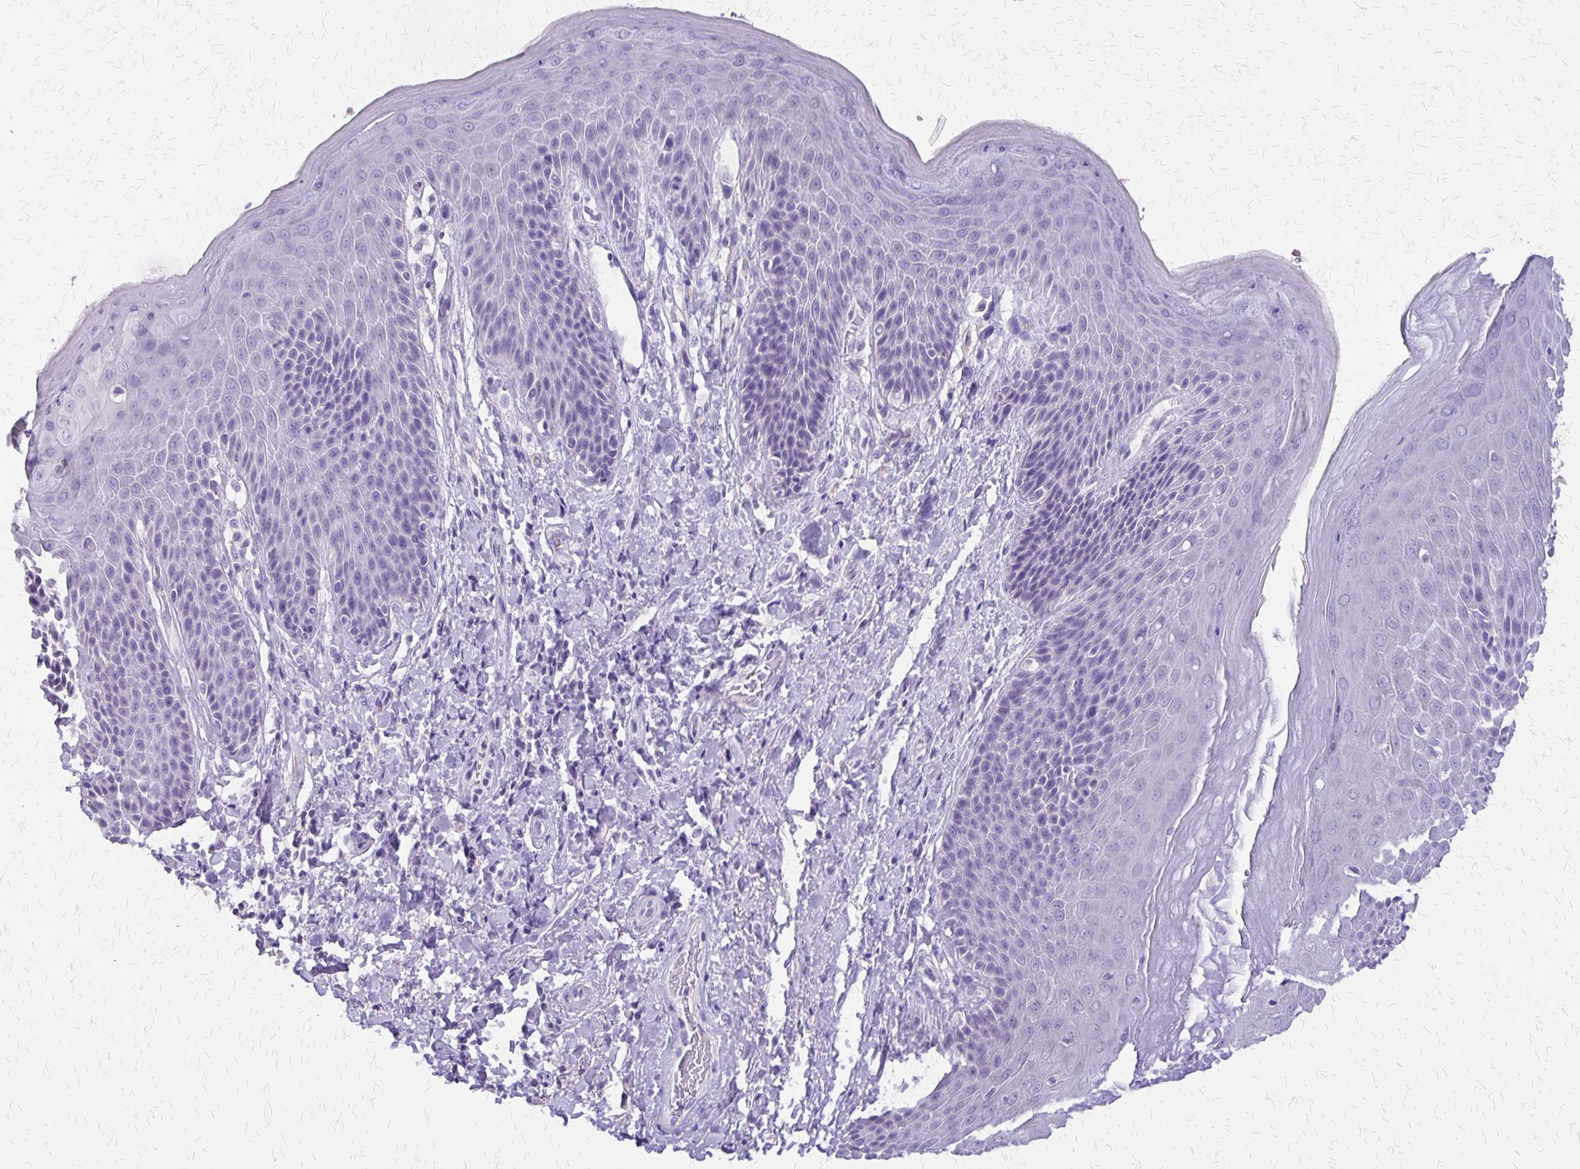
{"staining": {"intensity": "weak", "quantity": "<25%", "location": "cytoplasmic/membranous"}, "tissue": "skin", "cell_type": "Epidermal cells", "image_type": "normal", "snomed": [{"axis": "morphology", "description": "Normal tissue, NOS"}, {"axis": "topography", "description": "Anal"}, {"axis": "topography", "description": "Peripheral nerve tissue"}], "caption": "DAB (3,3'-diaminobenzidine) immunohistochemical staining of normal human skin demonstrates no significant expression in epidermal cells. Nuclei are stained in blue.", "gene": "SI", "patient": {"sex": "male", "age": 51}}